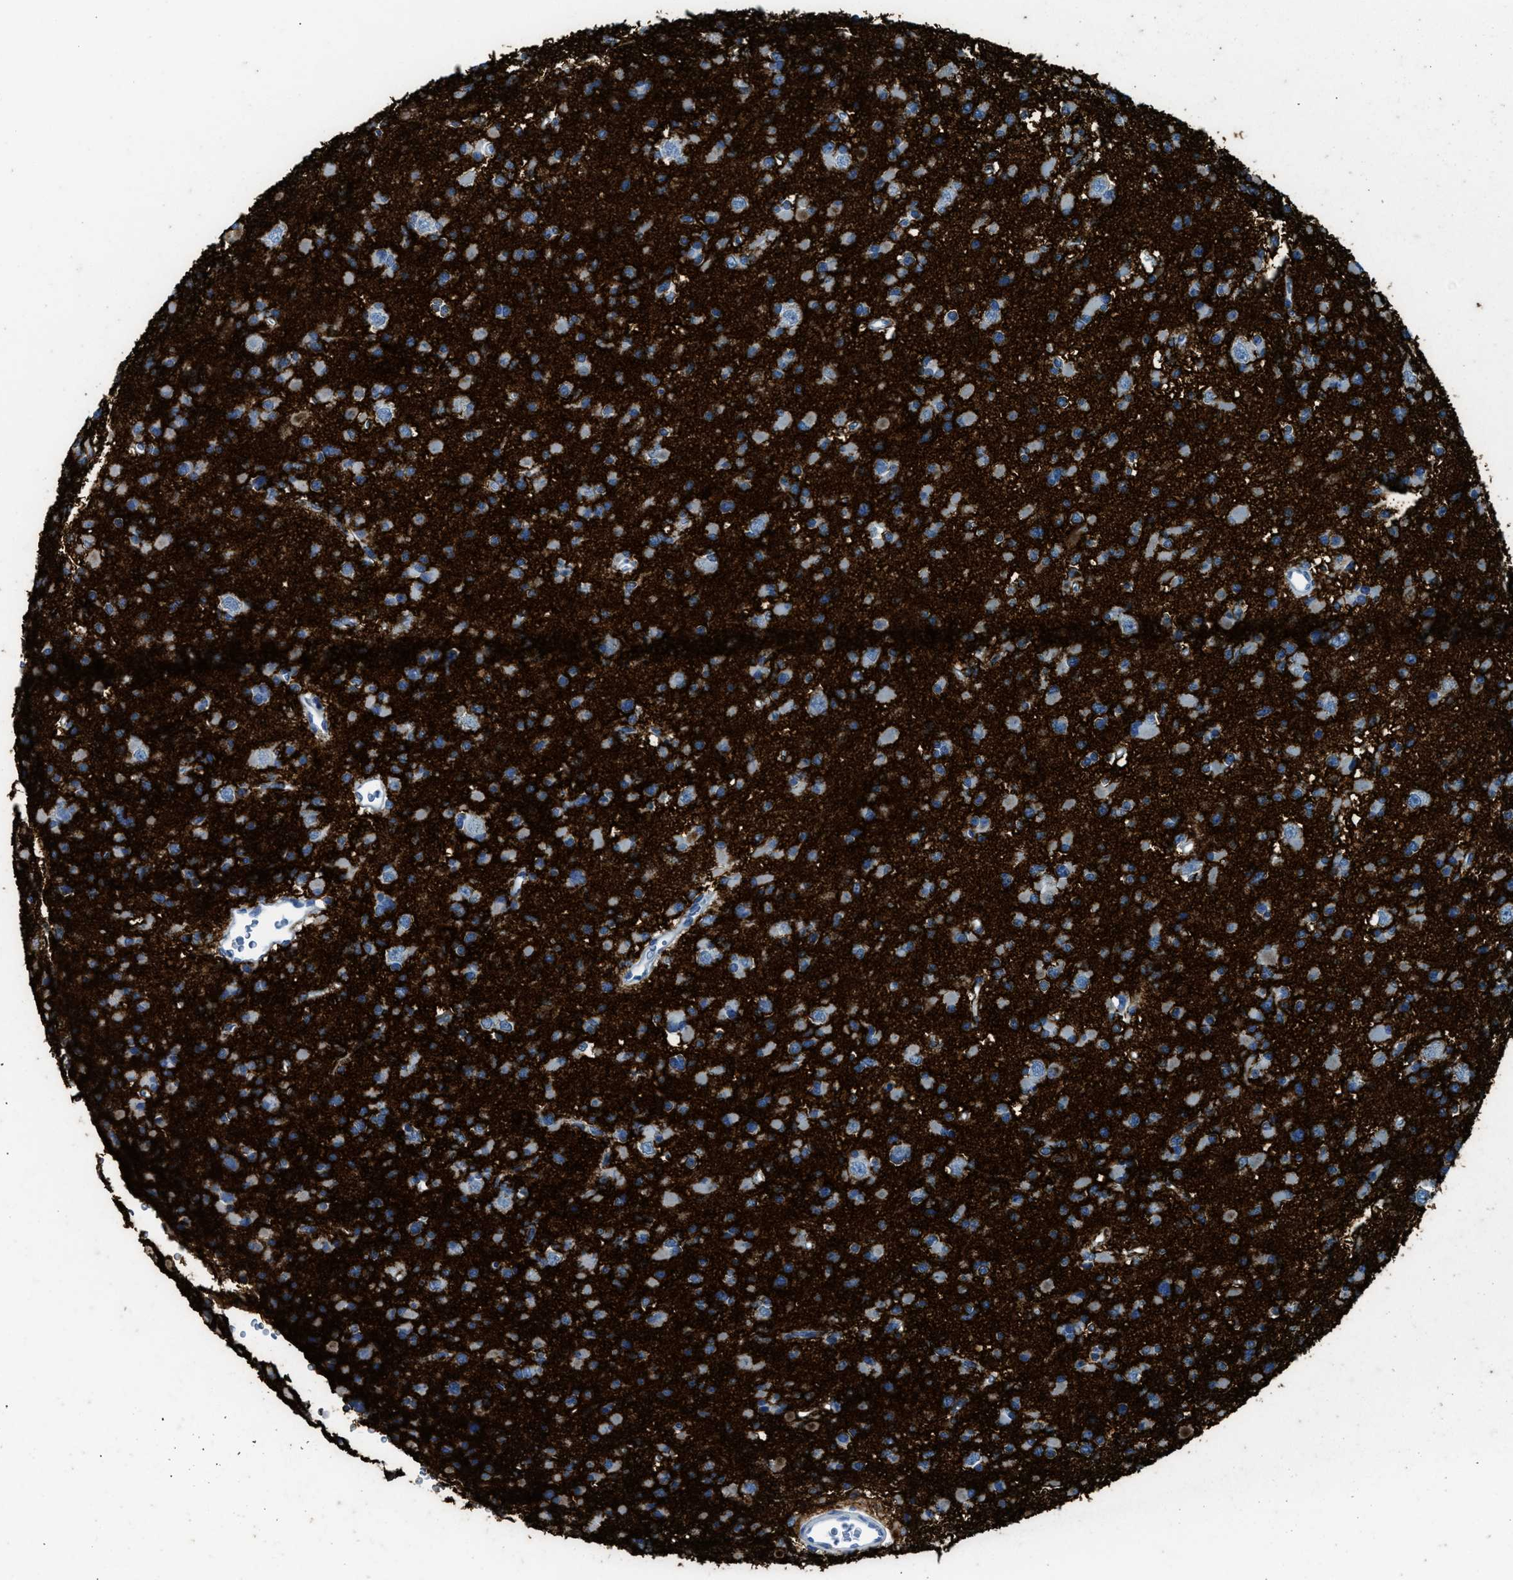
{"staining": {"intensity": "negative", "quantity": "none", "location": "none"}, "tissue": "glioma", "cell_type": "Tumor cells", "image_type": "cancer", "snomed": [{"axis": "morphology", "description": "Glioma, malignant, Low grade"}, {"axis": "topography", "description": "Brain"}], "caption": "Histopathology image shows no significant protein expression in tumor cells of glioma.", "gene": "TNR", "patient": {"sex": "female", "age": 22}}